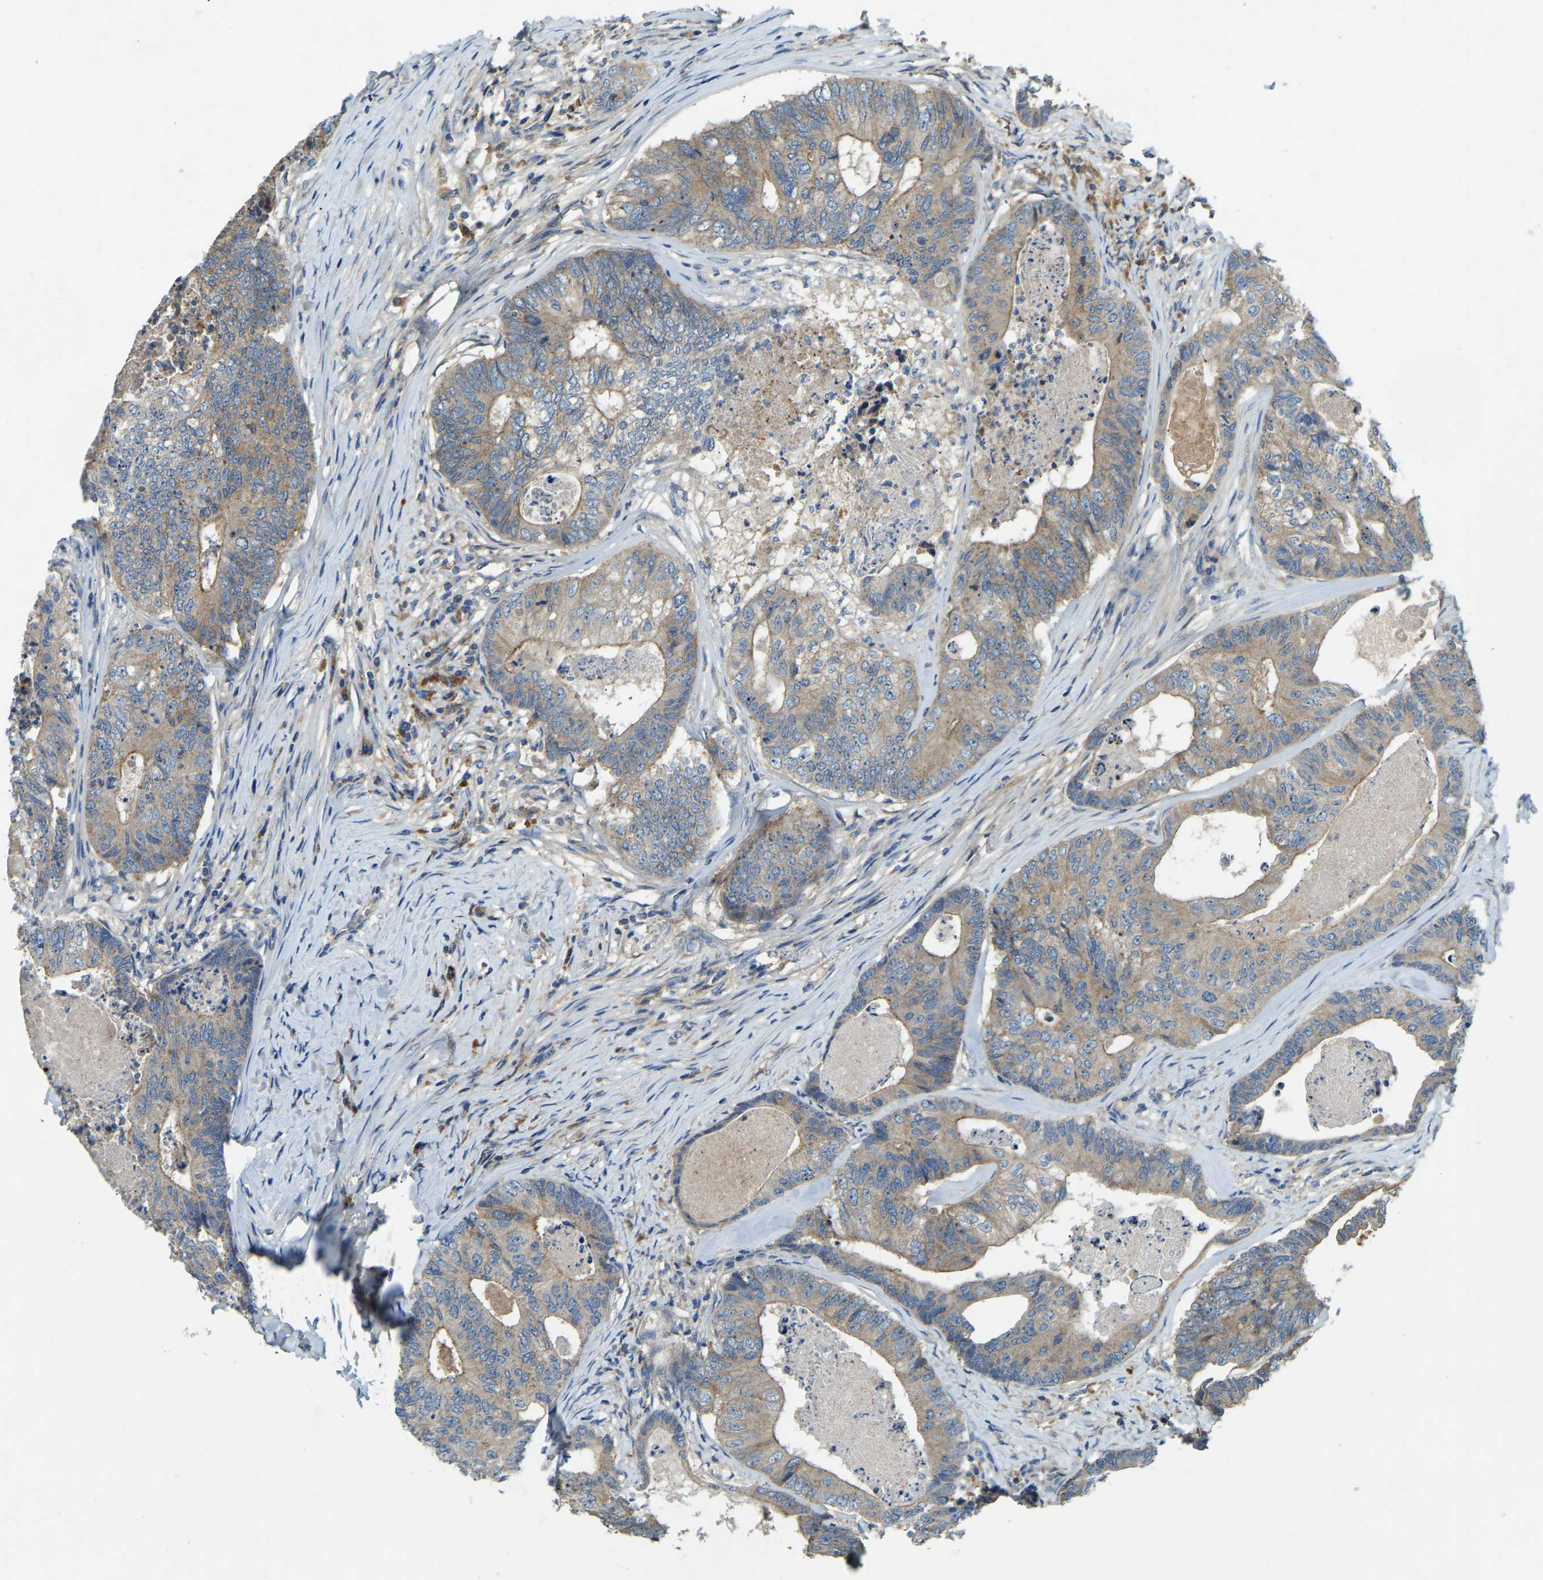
{"staining": {"intensity": "weak", "quantity": ">75%", "location": "cytoplasmic/membranous"}, "tissue": "colorectal cancer", "cell_type": "Tumor cells", "image_type": "cancer", "snomed": [{"axis": "morphology", "description": "Adenocarcinoma, NOS"}, {"axis": "topography", "description": "Colon"}], "caption": "IHC image of human colorectal cancer stained for a protein (brown), which demonstrates low levels of weak cytoplasmic/membranous positivity in approximately >75% of tumor cells.", "gene": "ATP8B1", "patient": {"sex": "female", "age": 67}}